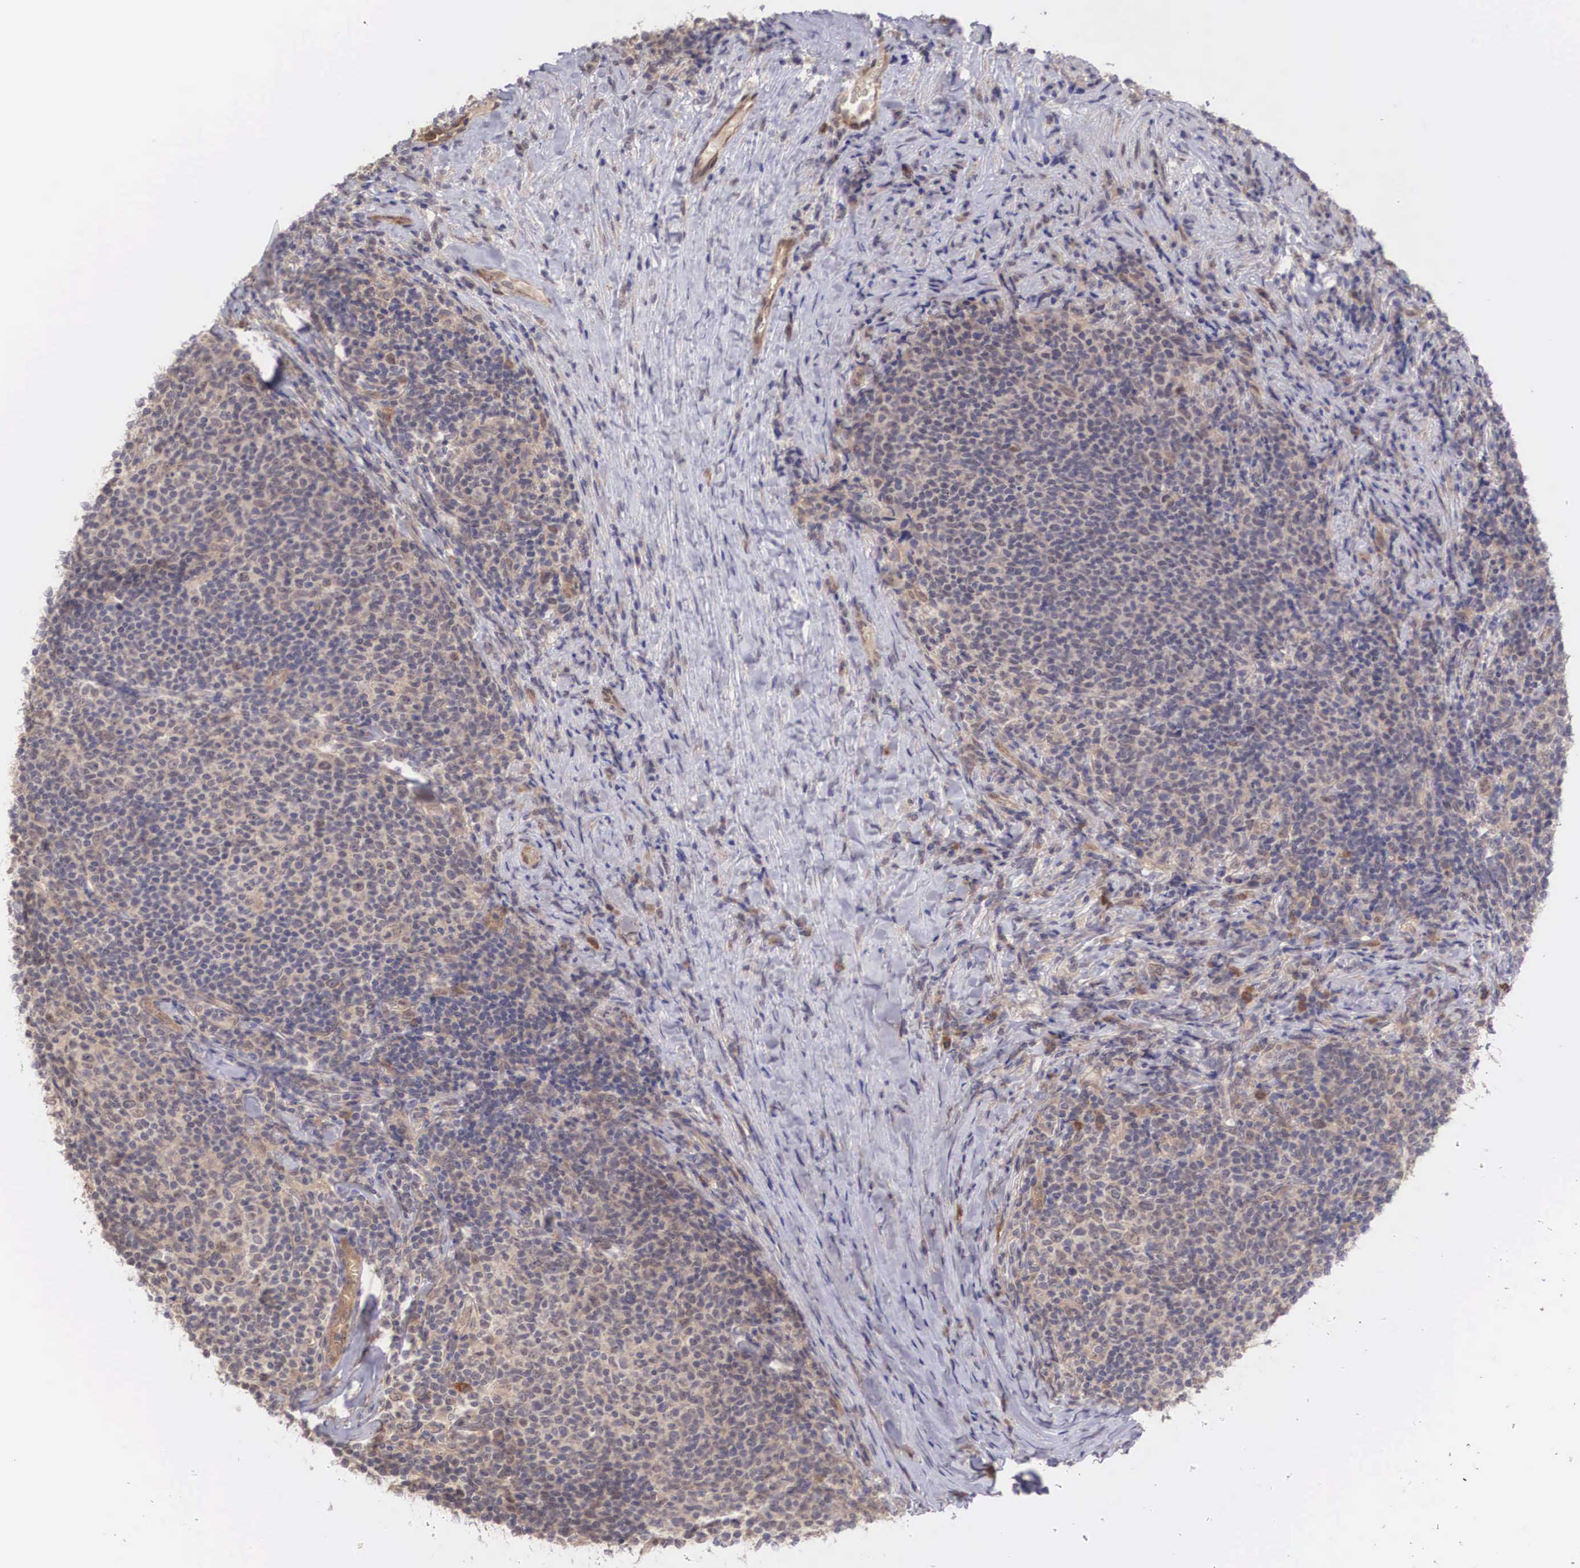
{"staining": {"intensity": "weak", "quantity": "25%-75%", "location": "cytoplasmic/membranous"}, "tissue": "lymphoma", "cell_type": "Tumor cells", "image_type": "cancer", "snomed": [{"axis": "morphology", "description": "Malignant lymphoma, non-Hodgkin's type, Low grade"}, {"axis": "topography", "description": "Lymph node"}], "caption": "A brown stain labels weak cytoplasmic/membranous positivity of a protein in lymphoma tumor cells. The protein of interest is stained brown, and the nuclei are stained in blue (DAB IHC with brightfield microscopy, high magnification).", "gene": "DNAJB7", "patient": {"sex": "male", "age": 74}}